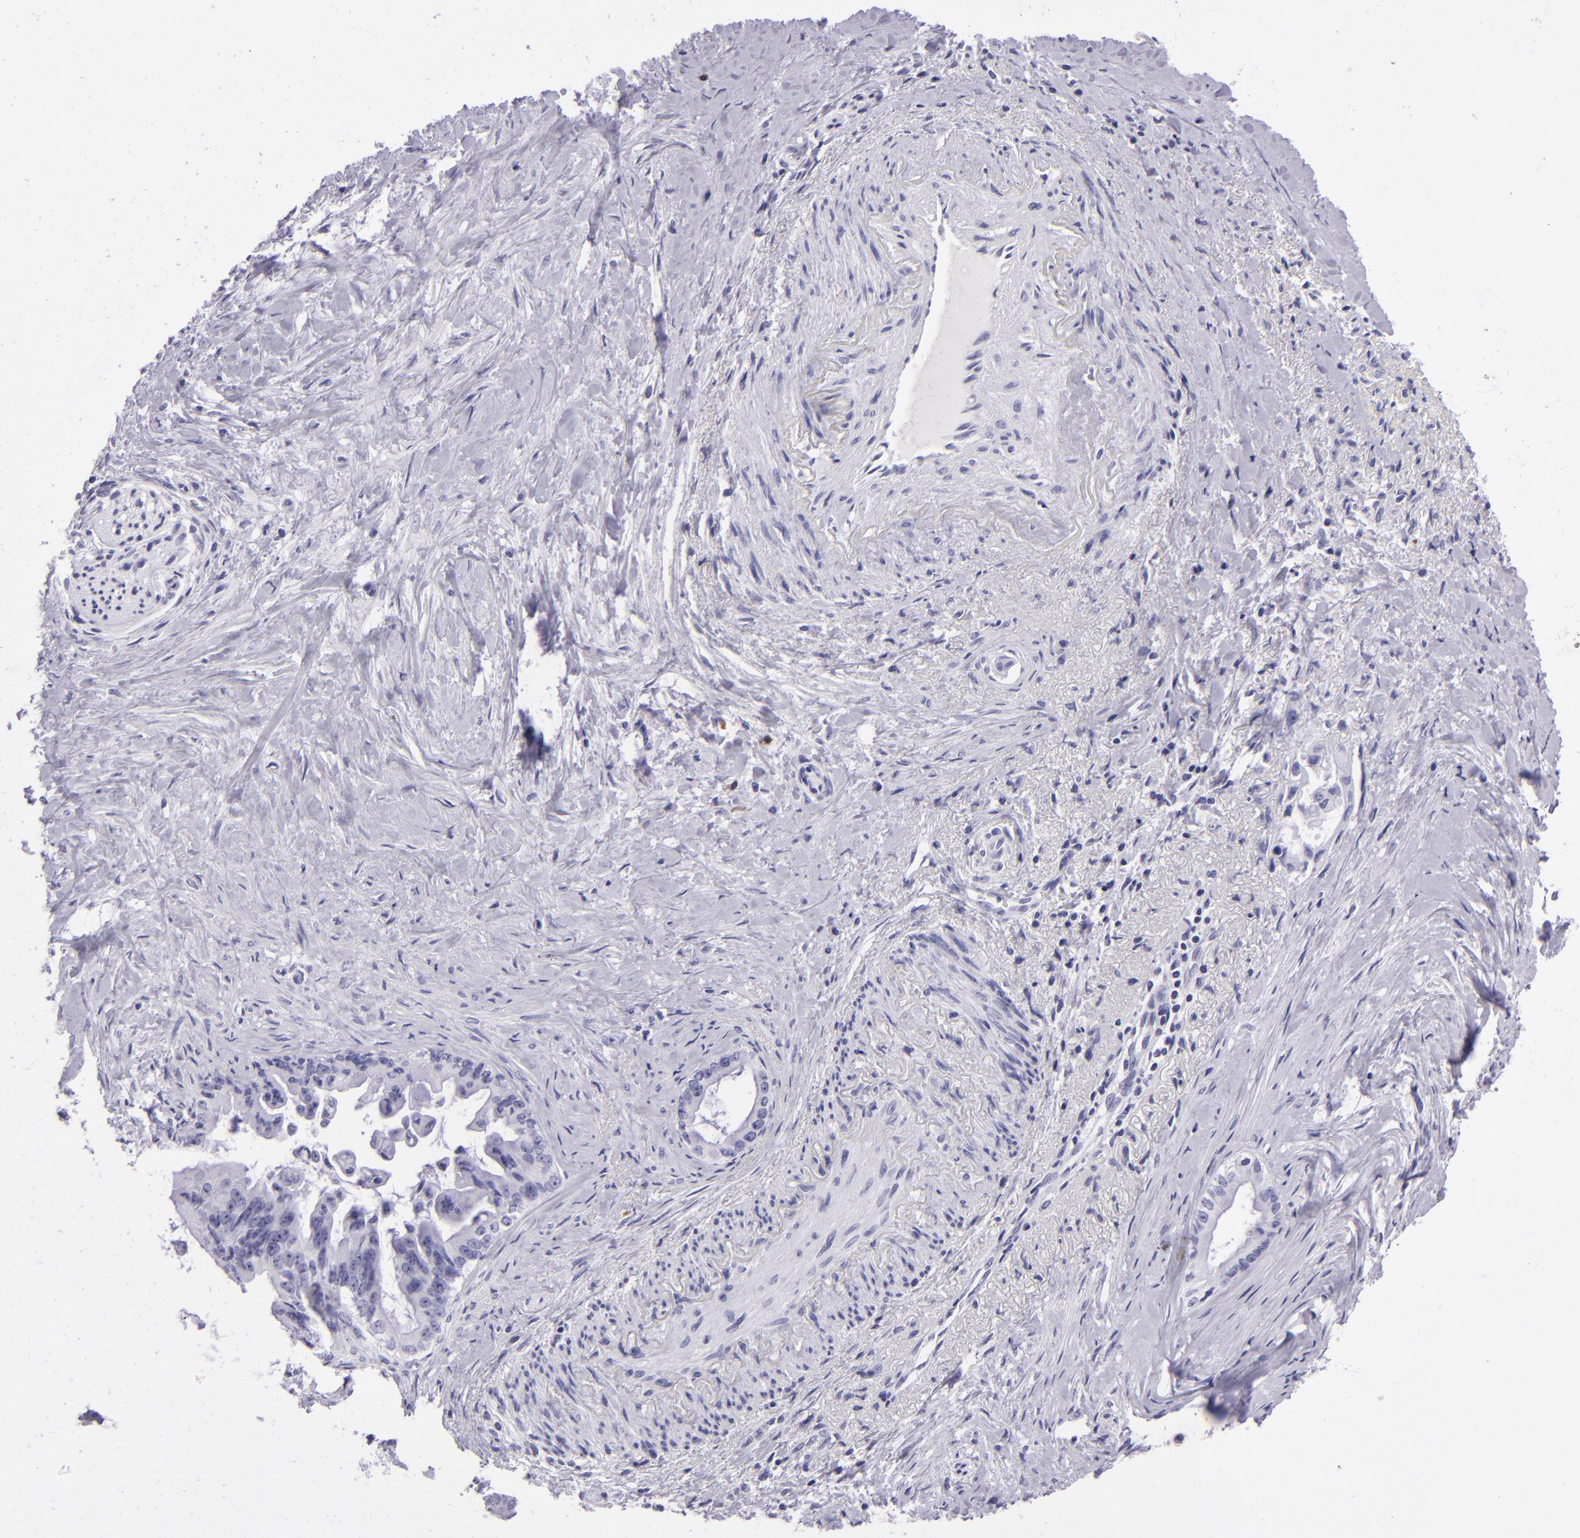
{"staining": {"intensity": "negative", "quantity": "none", "location": "none"}, "tissue": "pancreatic cancer", "cell_type": "Tumor cells", "image_type": "cancer", "snomed": [{"axis": "morphology", "description": "Adenocarcinoma, NOS"}, {"axis": "topography", "description": "Pancreas"}], "caption": "The photomicrograph displays no significant staining in tumor cells of pancreatic cancer. (Stains: DAB (3,3'-diaminobenzidine) immunohistochemistry (IHC) with hematoxylin counter stain, Microscopy: brightfield microscopy at high magnification).", "gene": "TYRP1", "patient": {"sex": "male", "age": 59}}